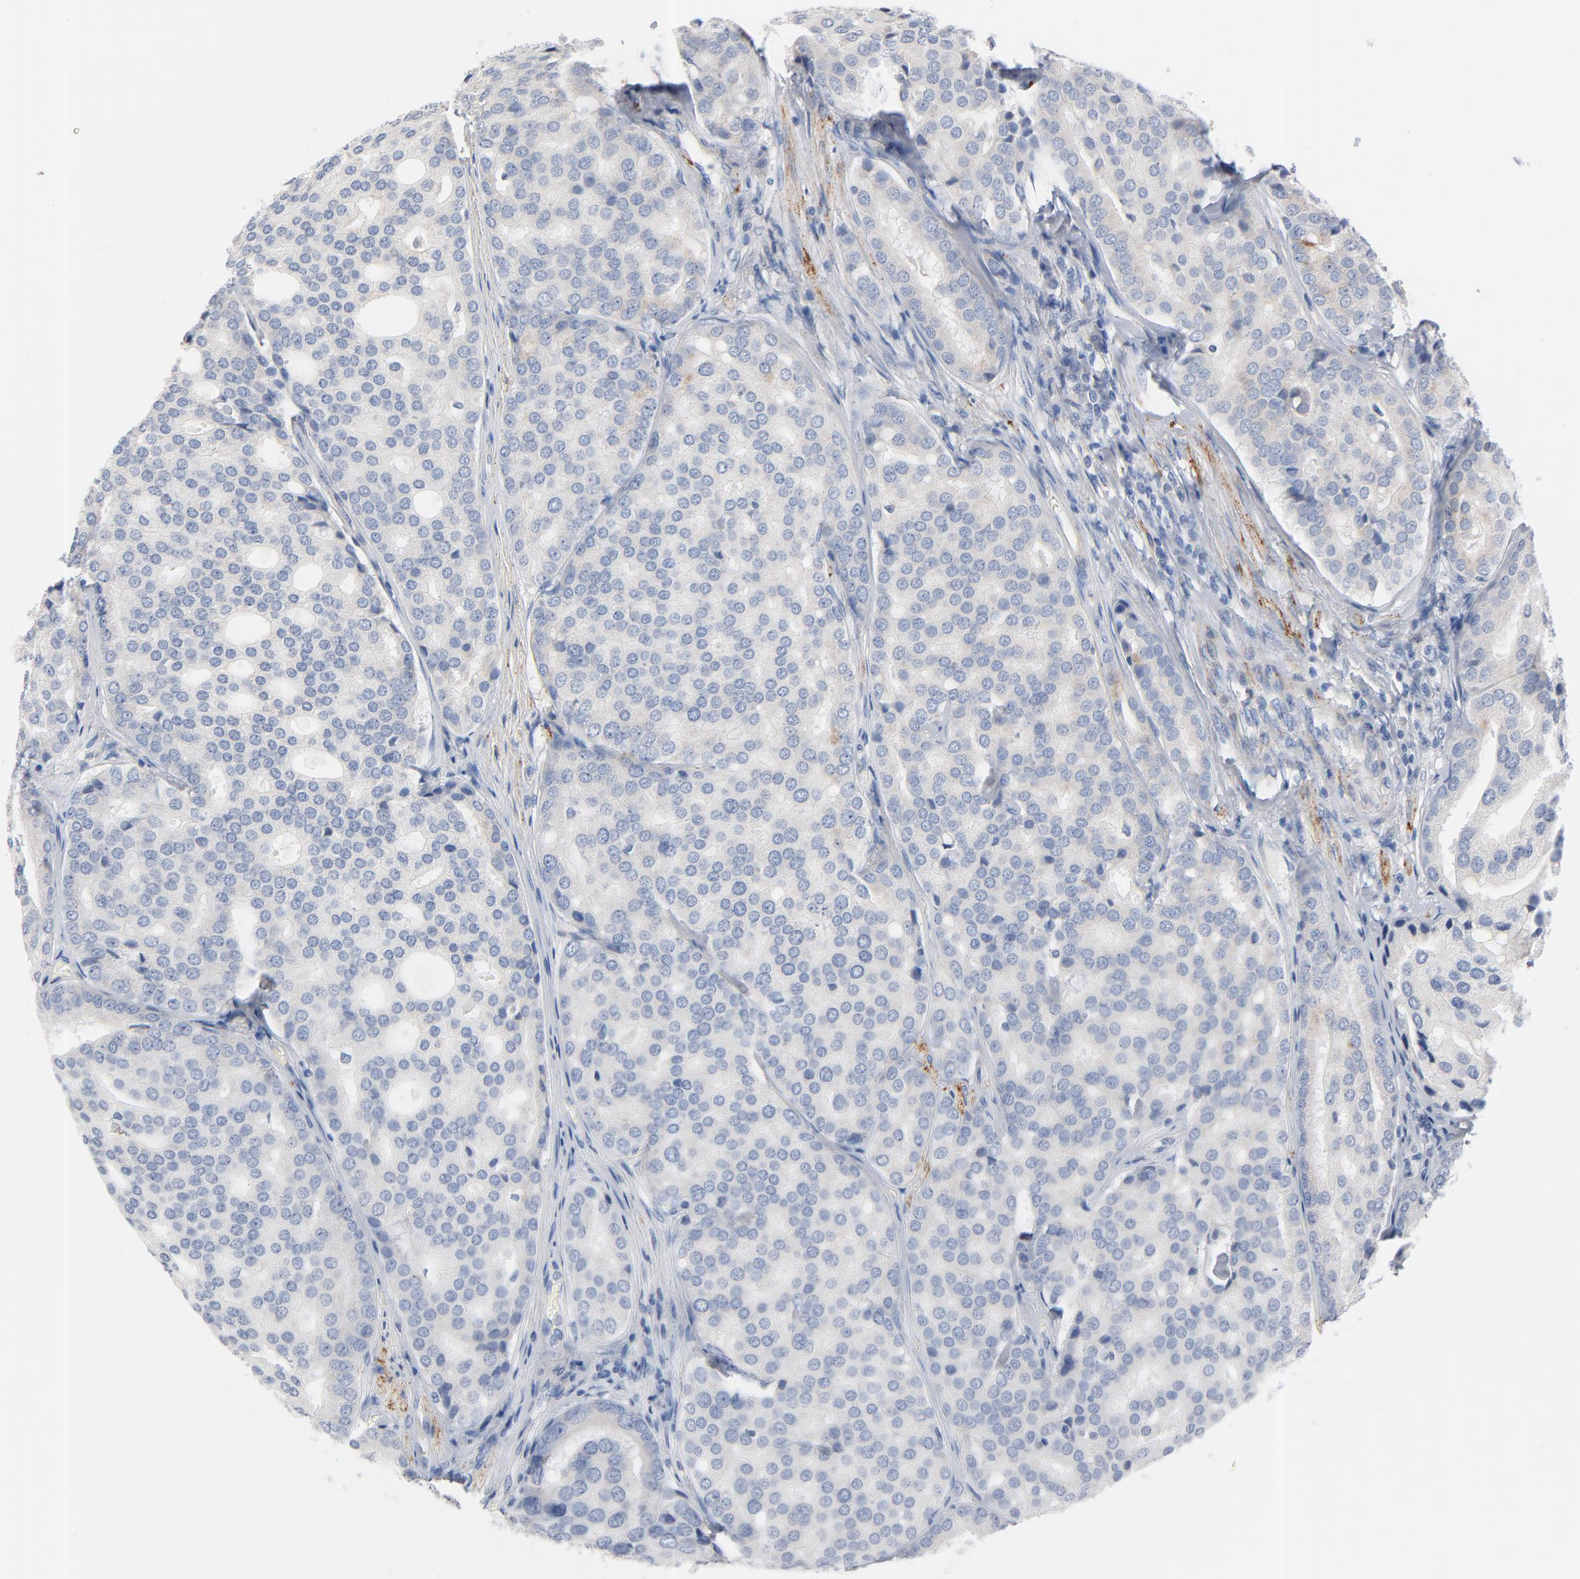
{"staining": {"intensity": "weak", "quantity": "<25%", "location": "cytoplasmic/membranous"}, "tissue": "prostate cancer", "cell_type": "Tumor cells", "image_type": "cancer", "snomed": [{"axis": "morphology", "description": "Adenocarcinoma, High grade"}, {"axis": "topography", "description": "Prostate"}], "caption": "Prostate cancer stained for a protein using immunohistochemistry (IHC) displays no positivity tumor cells.", "gene": "IFT43", "patient": {"sex": "male", "age": 64}}